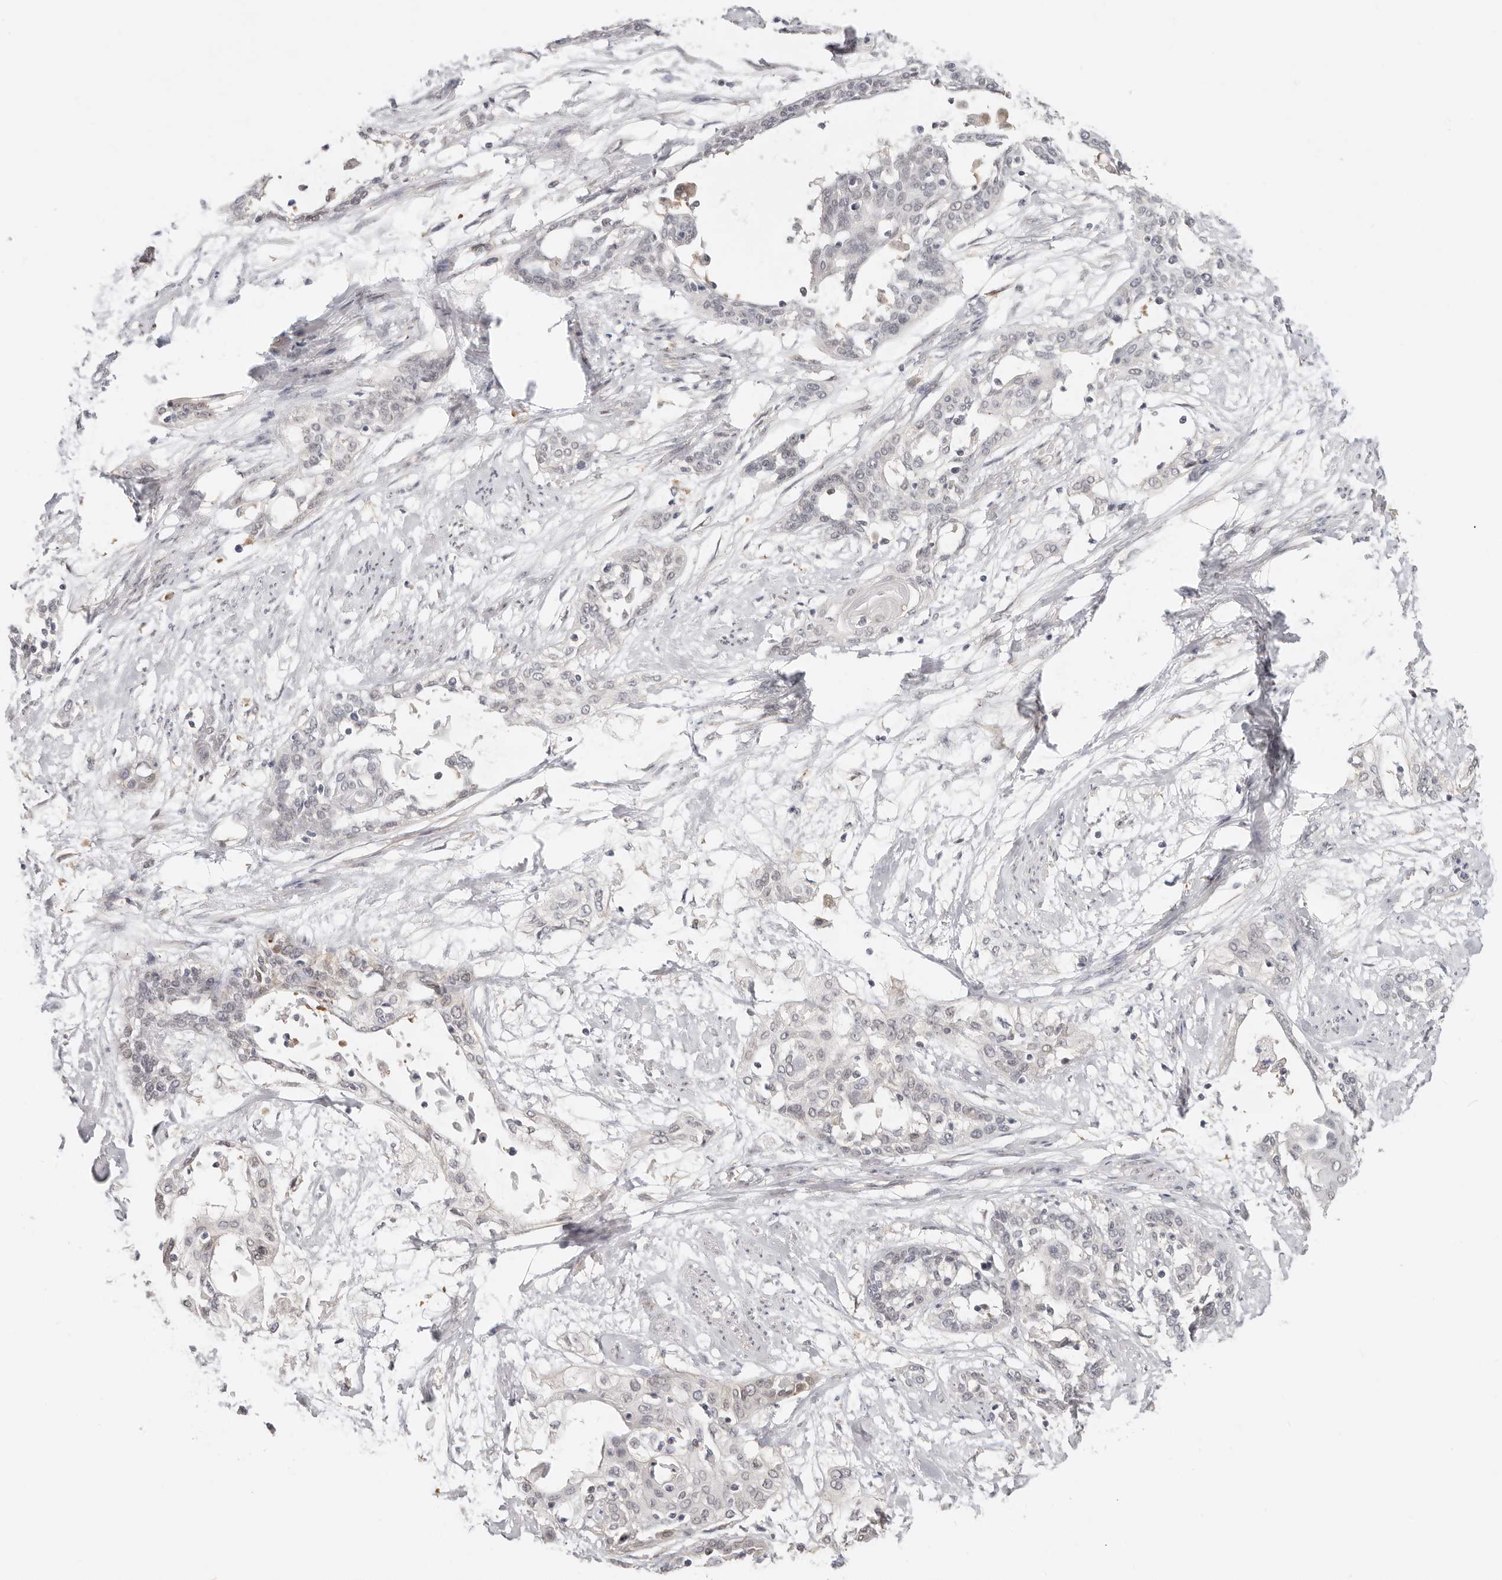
{"staining": {"intensity": "weak", "quantity": "<25%", "location": "nuclear"}, "tissue": "cervical cancer", "cell_type": "Tumor cells", "image_type": "cancer", "snomed": [{"axis": "morphology", "description": "Squamous cell carcinoma, NOS"}, {"axis": "topography", "description": "Cervix"}], "caption": "Immunohistochemical staining of squamous cell carcinoma (cervical) reveals no significant expression in tumor cells. The staining is performed using DAB (3,3'-diaminobenzidine) brown chromogen with nuclei counter-stained in using hematoxylin.", "gene": "LARP7", "patient": {"sex": "female", "age": 57}}